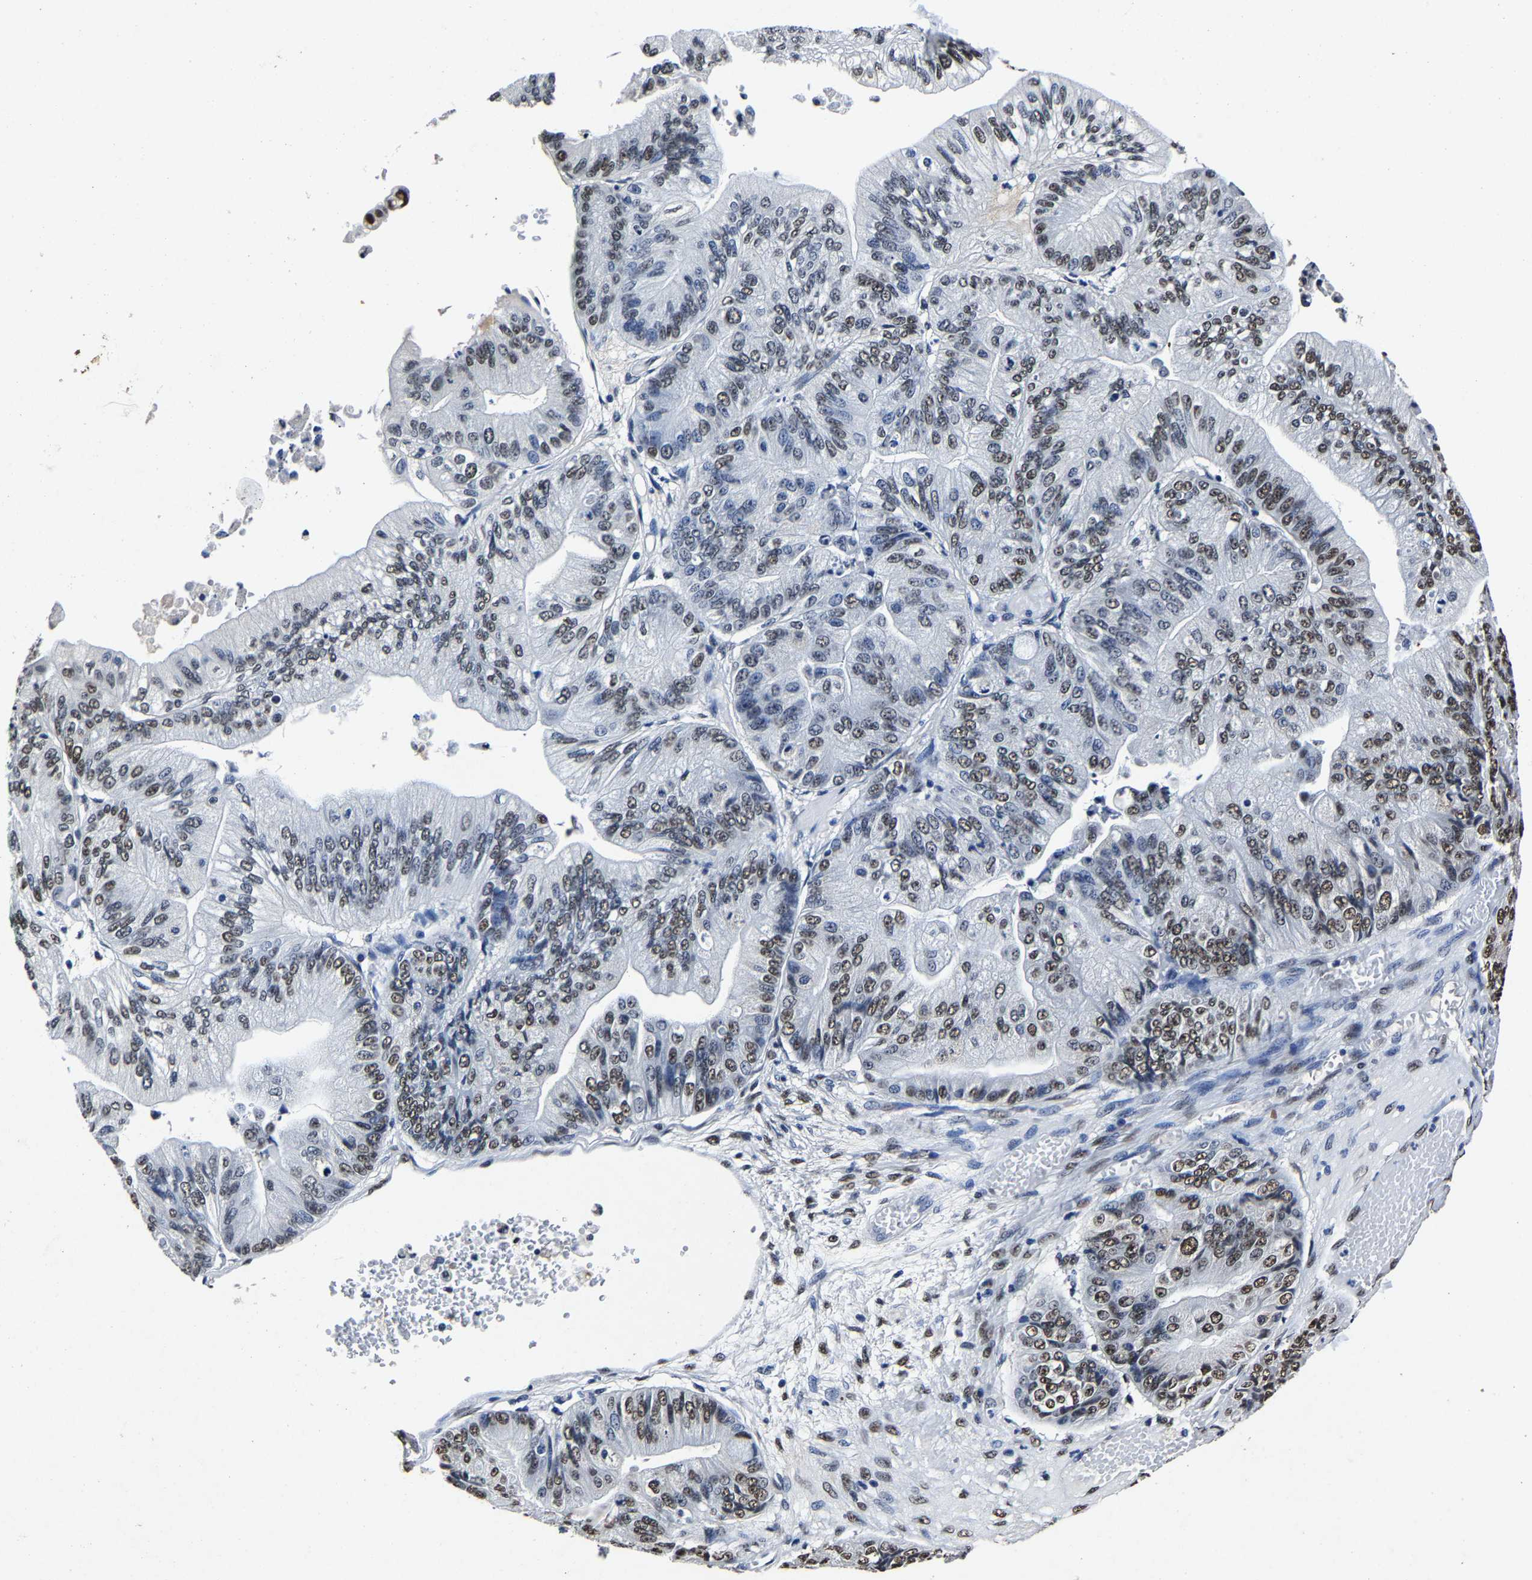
{"staining": {"intensity": "moderate", "quantity": "25%-75%", "location": "nuclear"}, "tissue": "ovarian cancer", "cell_type": "Tumor cells", "image_type": "cancer", "snomed": [{"axis": "morphology", "description": "Cystadenocarcinoma, mucinous, NOS"}, {"axis": "topography", "description": "Ovary"}], "caption": "Protein staining exhibits moderate nuclear expression in approximately 25%-75% of tumor cells in ovarian mucinous cystadenocarcinoma. The staining is performed using DAB brown chromogen to label protein expression. The nuclei are counter-stained blue using hematoxylin.", "gene": "RBM45", "patient": {"sex": "female", "age": 61}}